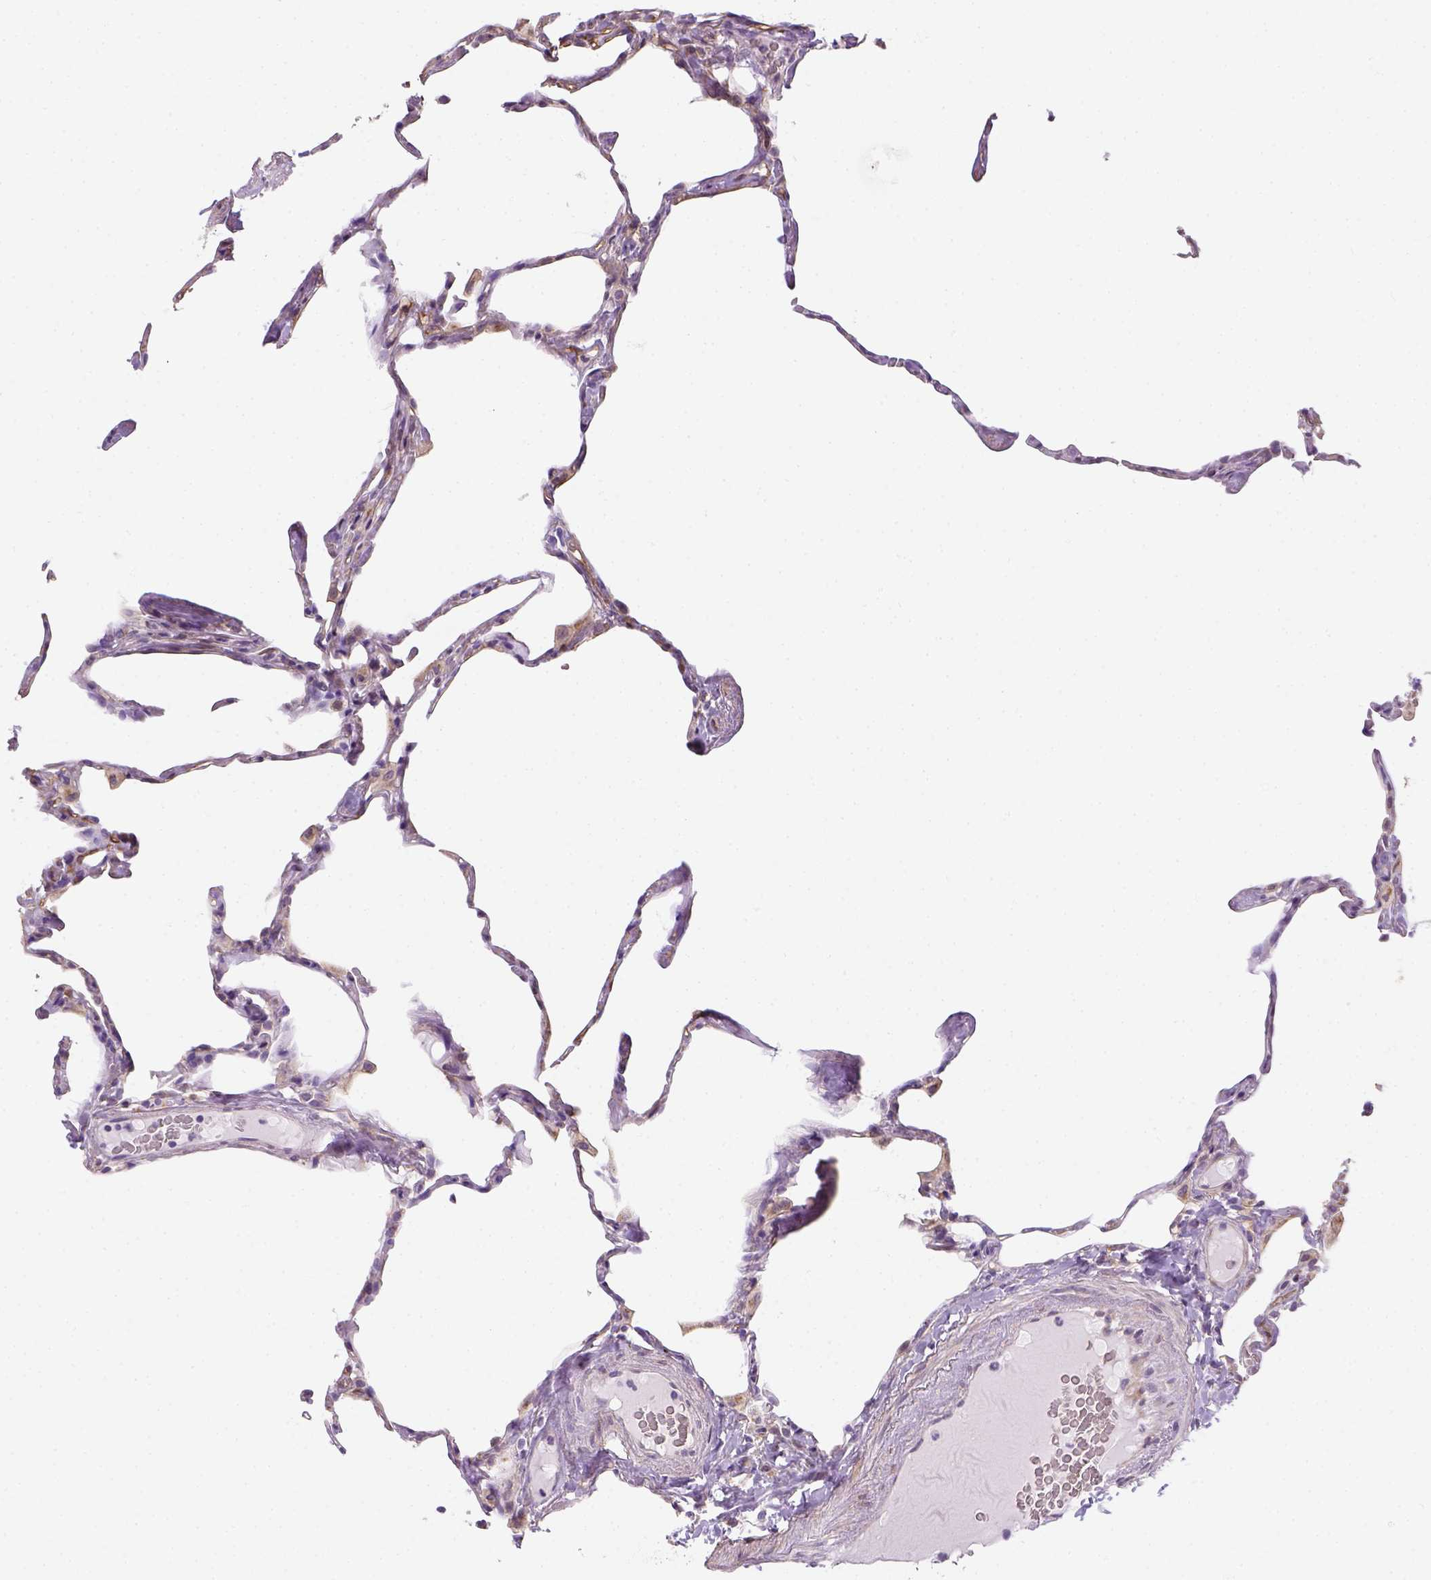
{"staining": {"intensity": "negative", "quantity": "none", "location": "none"}, "tissue": "lung", "cell_type": "Alveolar cells", "image_type": "normal", "snomed": [{"axis": "morphology", "description": "Normal tissue, NOS"}, {"axis": "topography", "description": "Lung"}], "caption": "This is a micrograph of immunohistochemistry staining of normal lung, which shows no positivity in alveolar cells.", "gene": "CACNB1", "patient": {"sex": "male", "age": 65}}